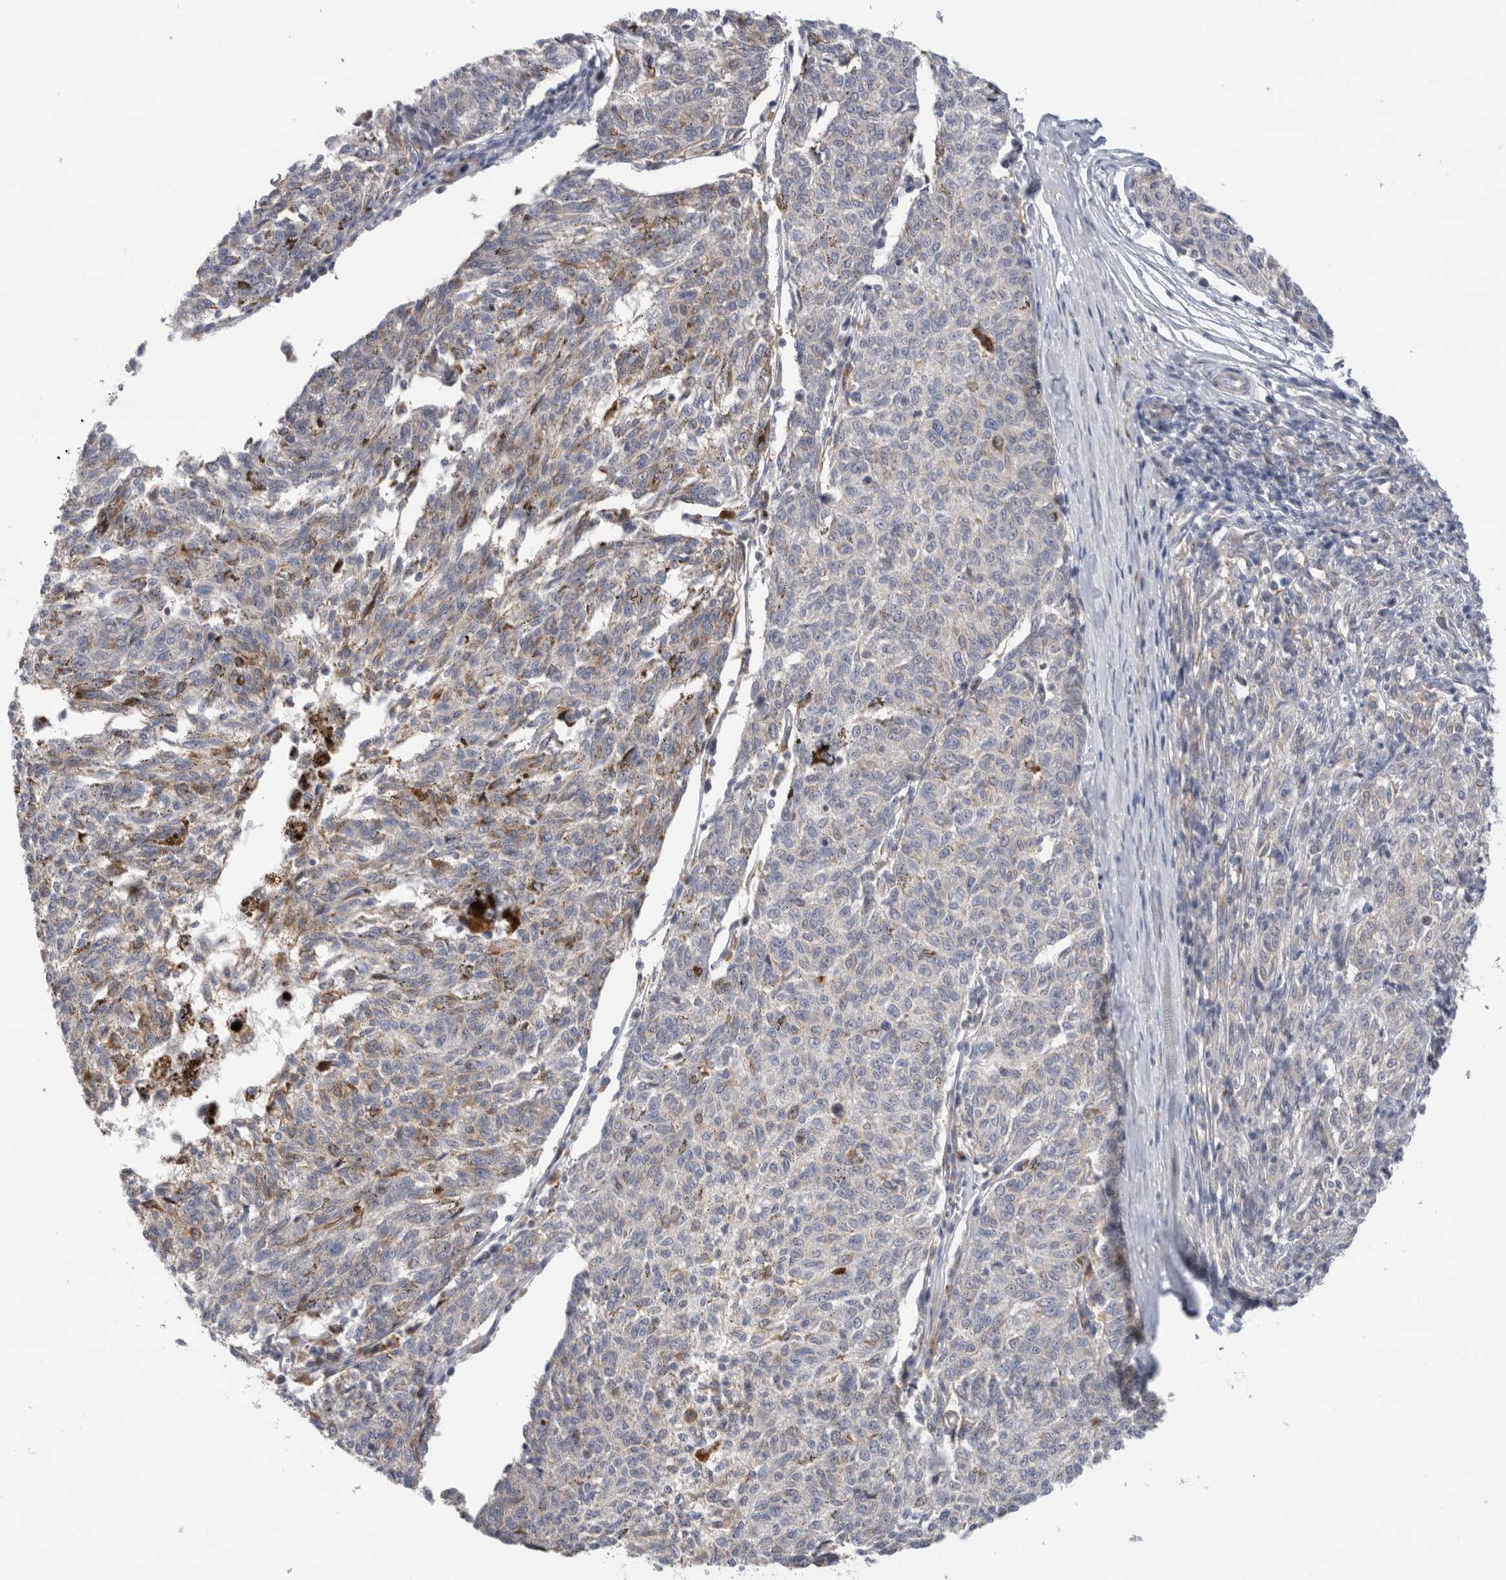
{"staining": {"intensity": "weak", "quantity": "<25%", "location": "cytoplasmic/membranous"}, "tissue": "melanoma", "cell_type": "Tumor cells", "image_type": "cancer", "snomed": [{"axis": "morphology", "description": "Malignant melanoma, NOS"}, {"axis": "topography", "description": "Skin"}], "caption": "Tumor cells show no significant expression in melanoma.", "gene": "SYTL5", "patient": {"sex": "female", "age": 72}}